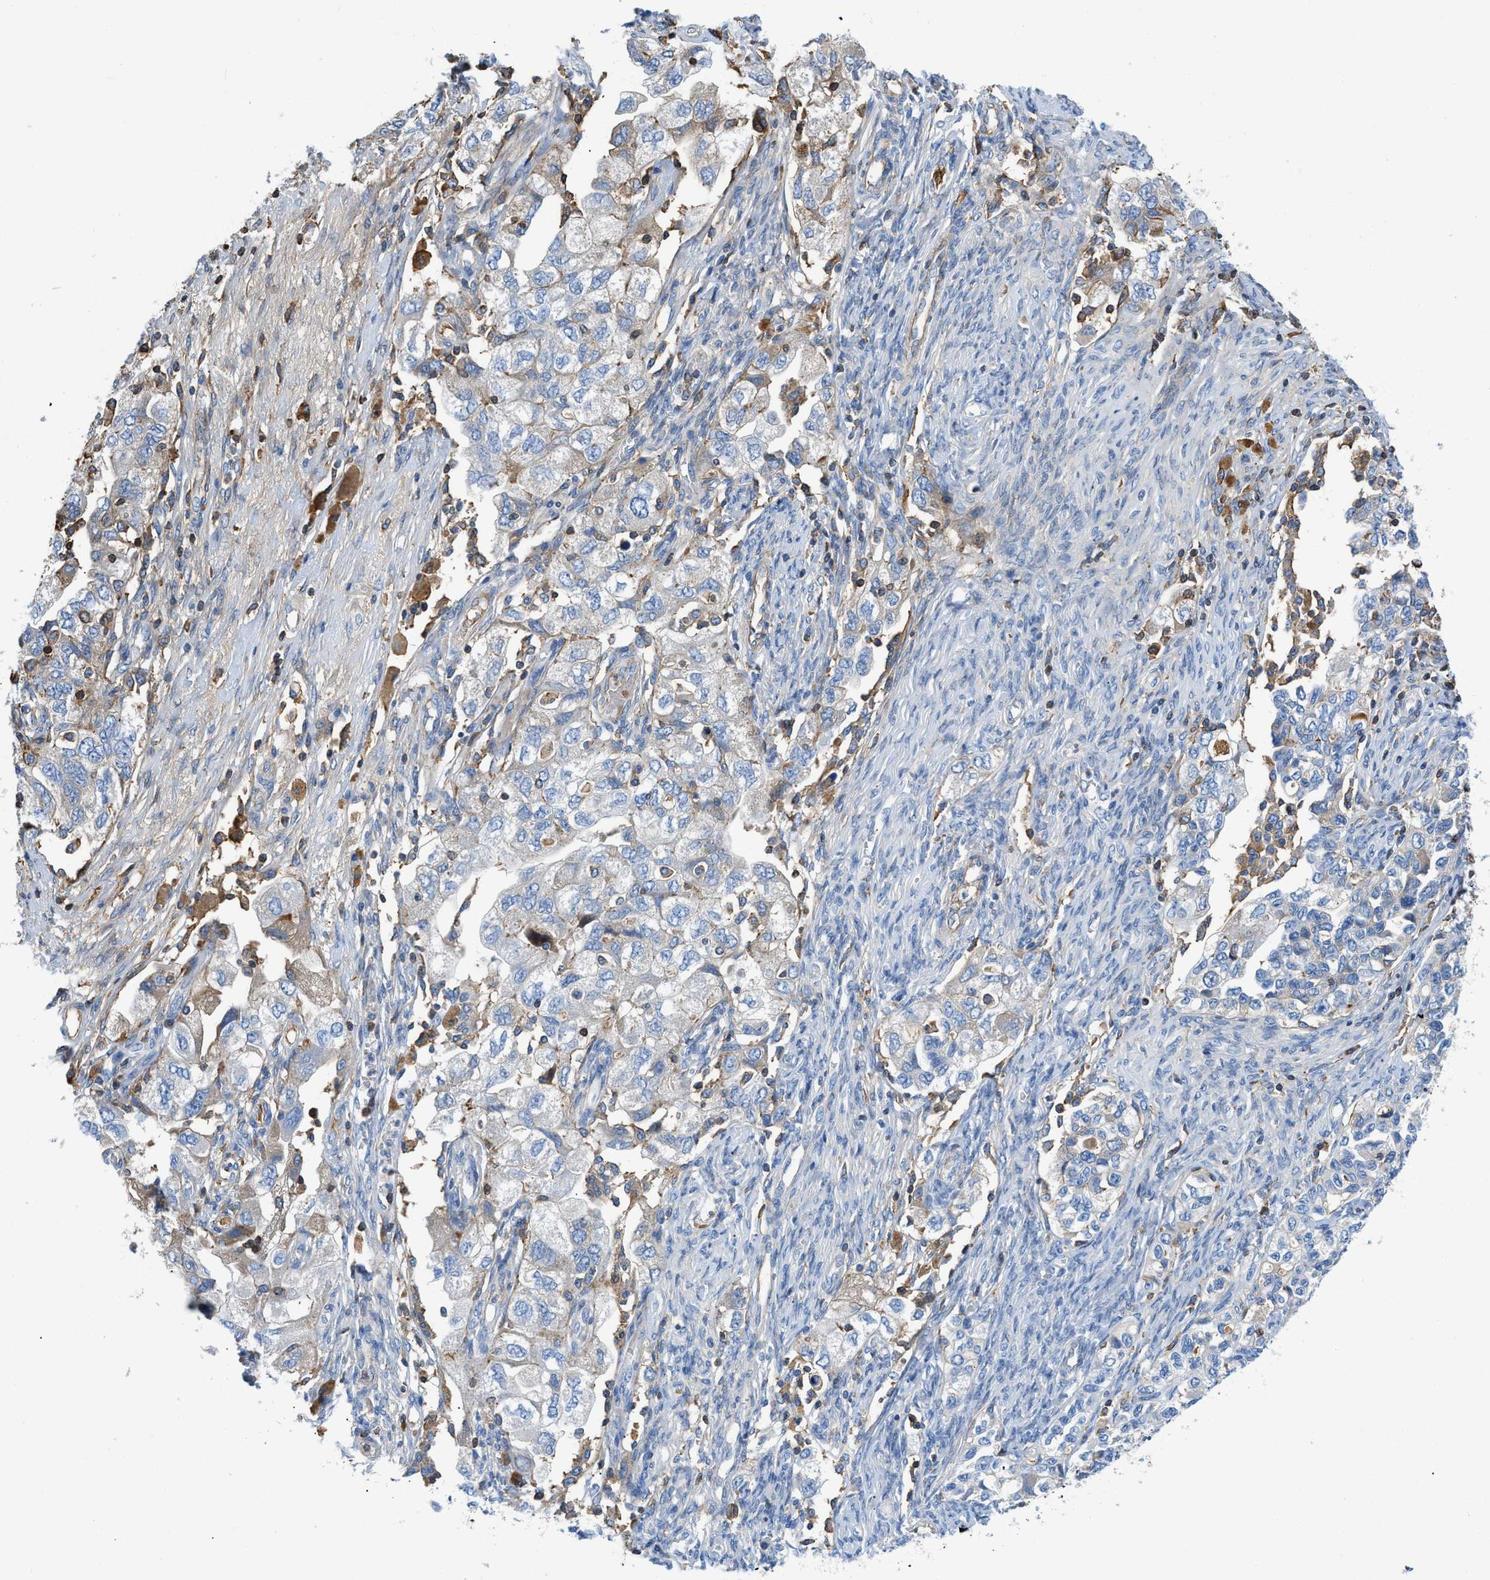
{"staining": {"intensity": "weak", "quantity": "<25%", "location": "cytoplasmic/membranous"}, "tissue": "ovarian cancer", "cell_type": "Tumor cells", "image_type": "cancer", "snomed": [{"axis": "morphology", "description": "Carcinoma, NOS"}, {"axis": "morphology", "description": "Cystadenocarcinoma, serous, NOS"}, {"axis": "topography", "description": "Ovary"}], "caption": "An IHC micrograph of ovarian carcinoma is shown. There is no staining in tumor cells of ovarian carcinoma.", "gene": "ATP6V0D1", "patient": {"sex": "female", "age": 69}}